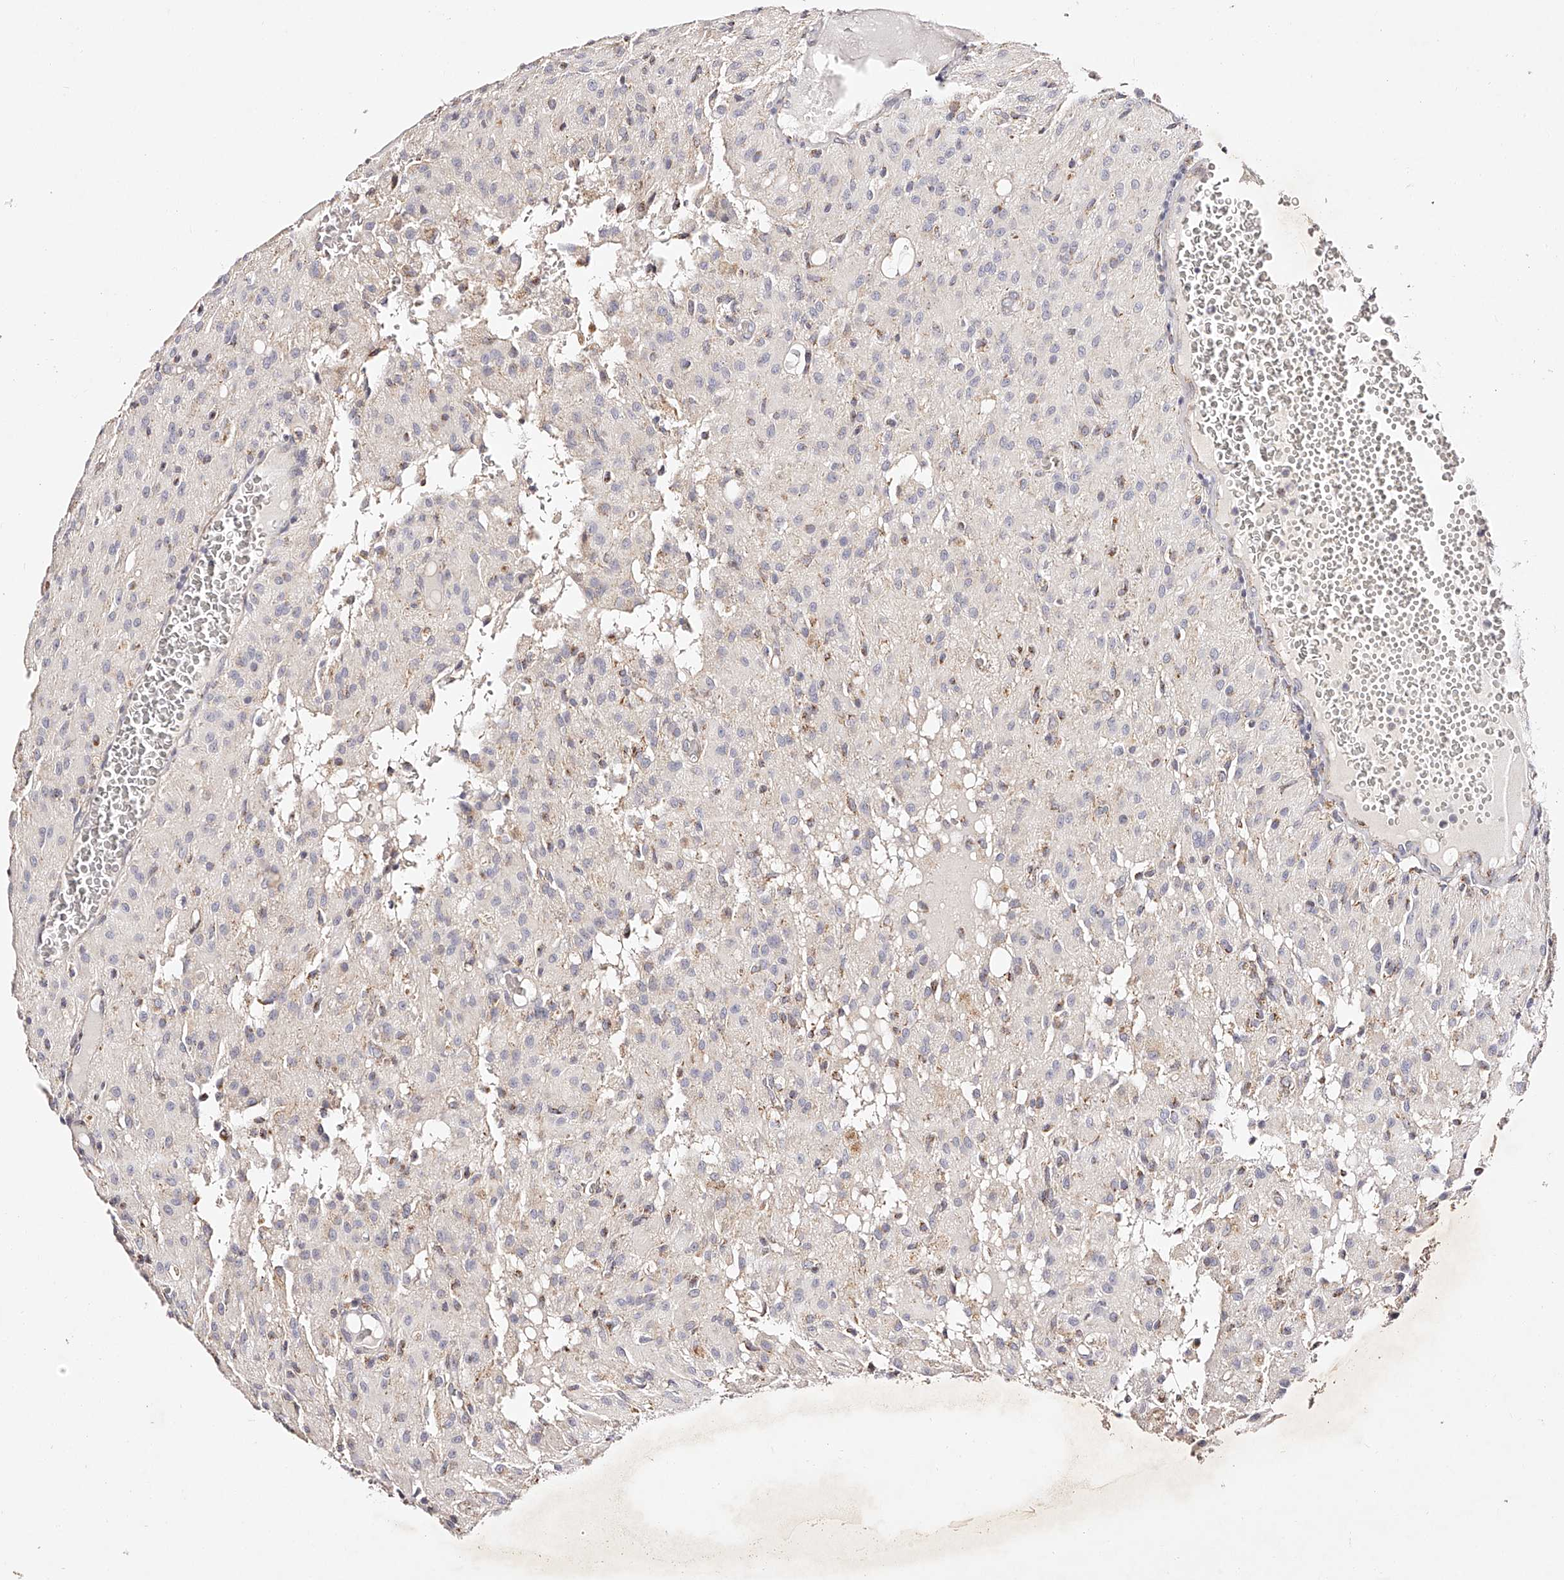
{"staining": {"intensity": "moderate", "quantity": "<25%", "location": "cytoplasmic/membranous"}, "tissue": "glioma", "cell_type": "Tumor cells", "image_type": "cancer", "snomed": [{"axis": "morphology", "description": "Glioma, malignant, High grade"}, {"axis": "topography", "description": "Brain"}], "caption": "Immunohistochemical staining of human glioma shows low levels of moderate cytoplasmic/membranous staining in approximately <25% of tumor cells. Using DAB (brown) and hematoxylin (blue) stains, captured at high magnification using brightfield microscopy.", "gene": "NDUFV3", "patient": {"sex": "female", "age": 59}}